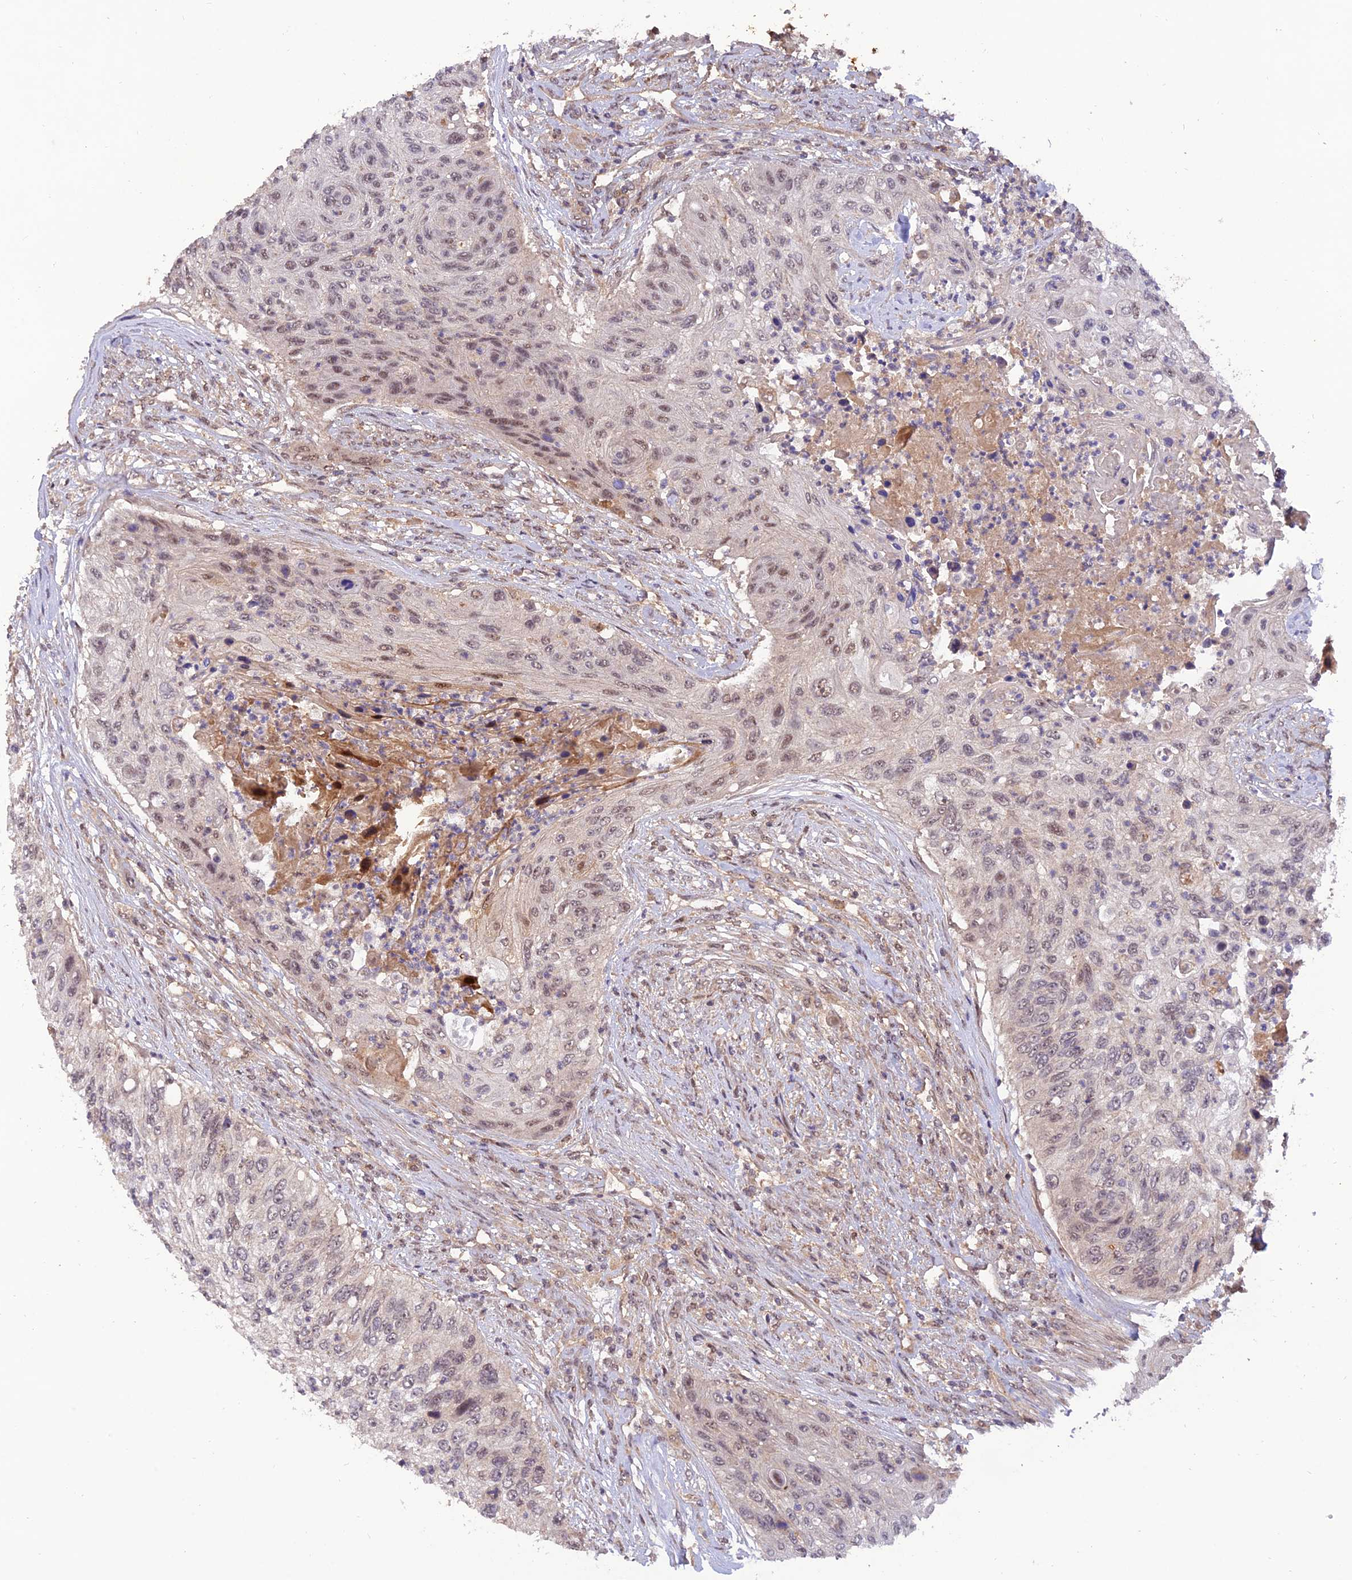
{"staining": {"intensity": "moderate", "quantity": "25%-75%", "location": "nuclear"}, "tissue": "urothelial cancer", "cell_type": "Tumor cells", "image_type": "cancer", "snomed": [{"axis": "morphology", "description": "Urothelial carcinoma, High grade"}, {"axis": "topography", "description": "Urinary bladder"}], "caption": "Immunohistochemistry of urothelial carcinoma (high-grade) reveals medium levels of moderate nuclear staining in about 25%-75% of tumor cells.", "gene": "REV1", "patient": {"sex": "female", "age": 60}}